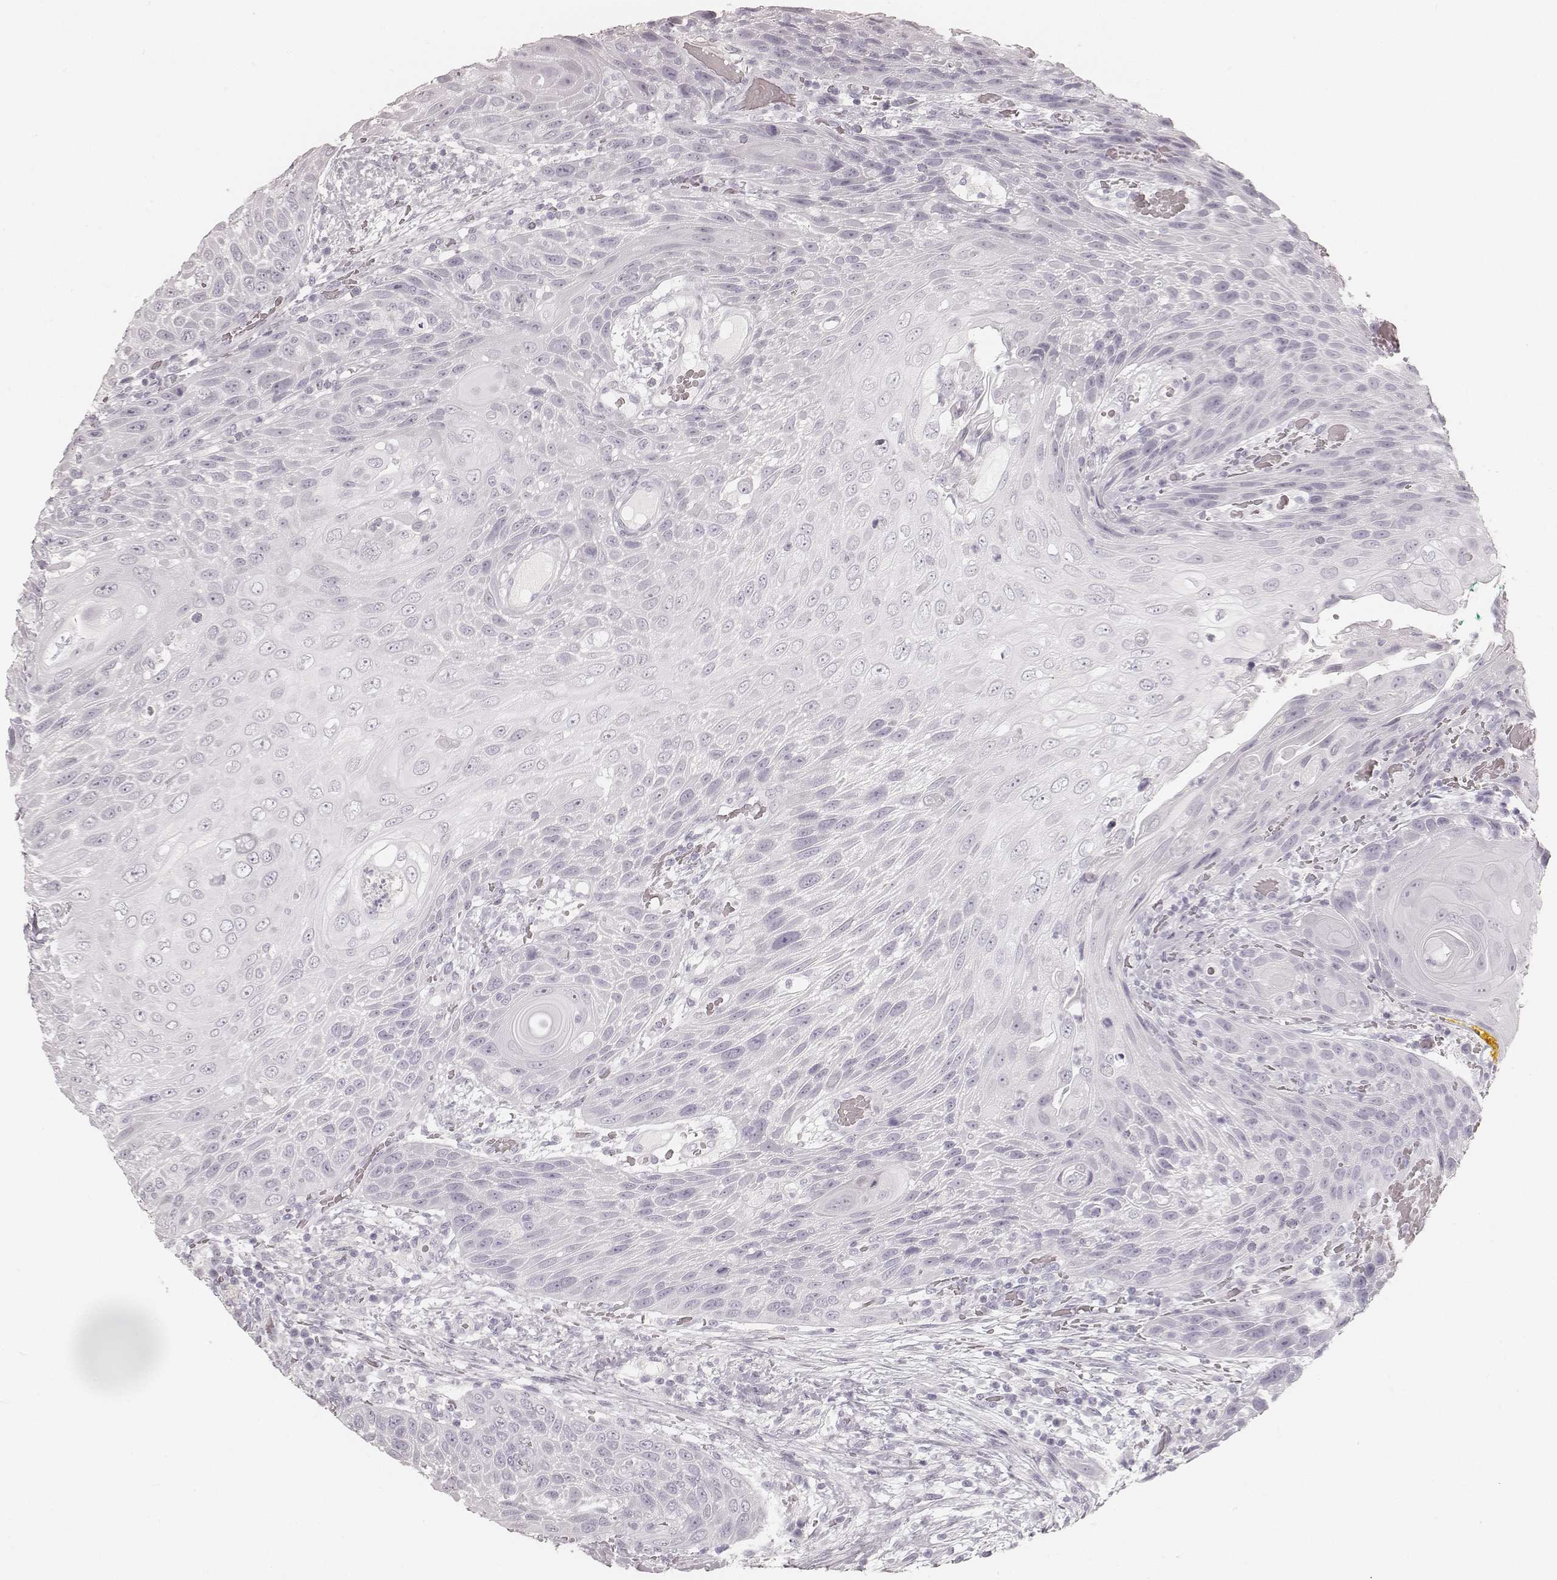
{"staining": {"intensity": "negative", "quantity": "none", "location": "none"}, "tissue": "head and neck cancer", "cell_type": "Tumor cells", "image_type": "cancer", "snomed": [{"axis": "morphology", "description": "Squamous cell carcinoma, NOS"}, {"axis": "topography", "description": "Head-Neck"}], "caption": "Immunohistochemistry (IHC) photomicrograph of human head and neck cancer (squamous cell carcinoma) stained for a protein (brown), which exhibits no staining in tumor cells. Nuclei are stained in blue.", "gene": "KRT34", "patient": {"sex": "male", "age": 69}}